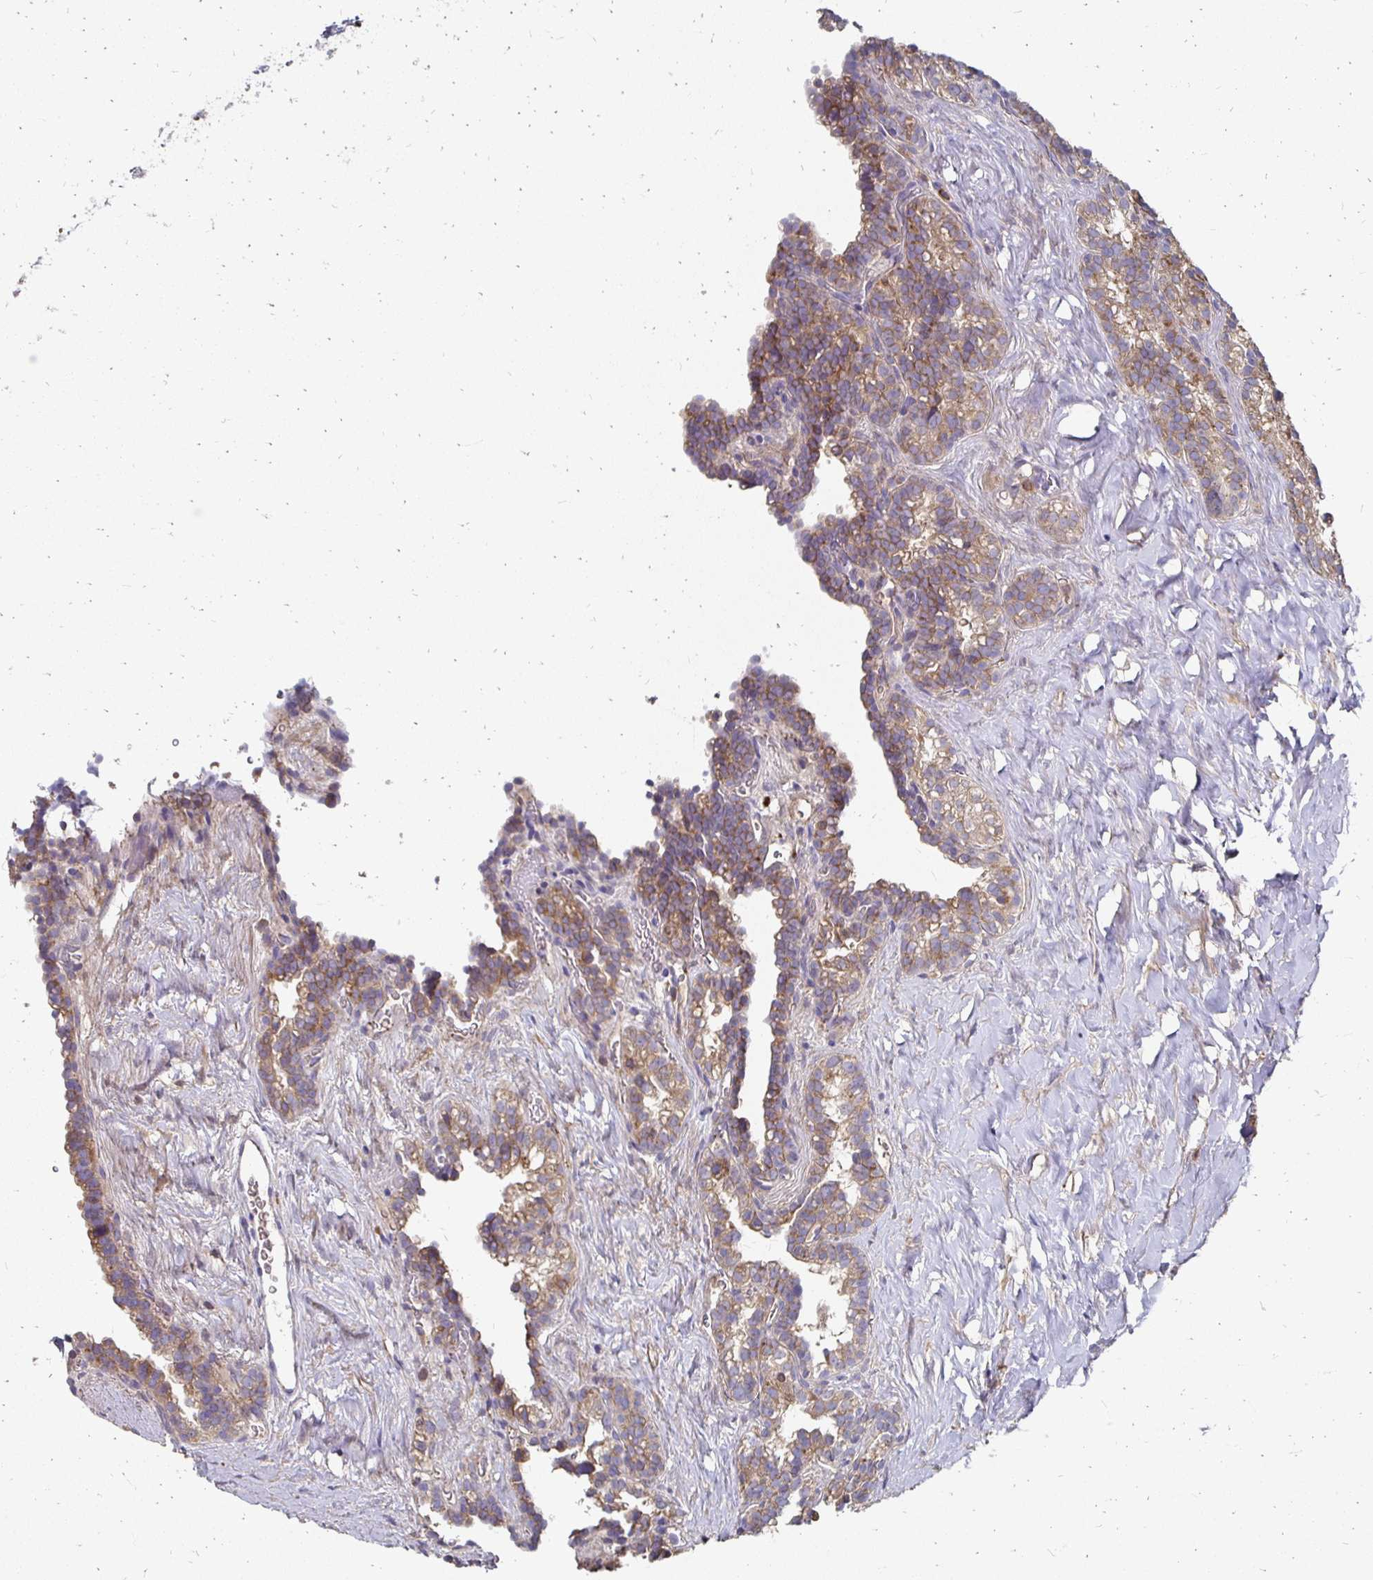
{"staining": {"intensity": "moderate", "quantity": ">75%", "location": "cytoplasmic/membranous"}, "tissue": "seminal vesicle", "cell_type": "Glandular cells", "image_type": "normal", "snomed": [{"axis": "morphology", "description": "Normal tissue, NOS"}, {"axis": "topography", "description": "Seminal veicle"}], "caption": "DAB immunohistochemical staining of benign seminal vesicle reveals moderate cytoplasmic/membranous protein expression in about >75% of glandular cells. The protein is shown in brown color, while the nuclei are stained blue.", "gene": "NCSTN", "patient": {"sex": "male", "age": 47}}